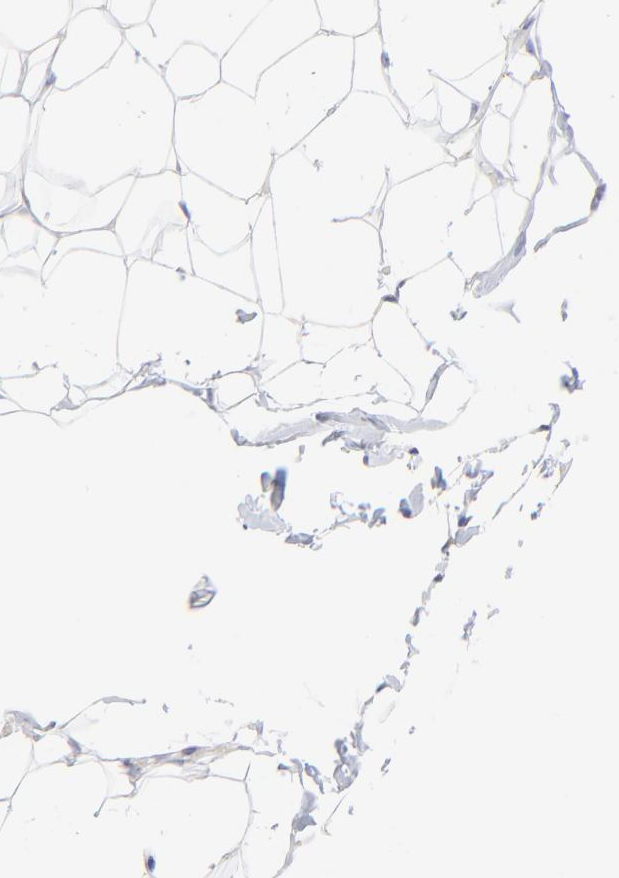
{"staining": {"intensity": "negative", "quantity": "none", "location": "none"}, "tissue": "adipose tissue", "cell_type": "Adipocytes", "image_type": "normal", "snomed": [{"axis": "morphology", "description": "Normal tissue, NOS"}, {"axis": "topography", "description": "Soft tissue"}], "caption": "Immunohistochemical staining of normal human adipose tissue exhibits no significant expression in adipocytes.", "gene": "FBXL12", "patient": {"sex": "male", "age": 26}}